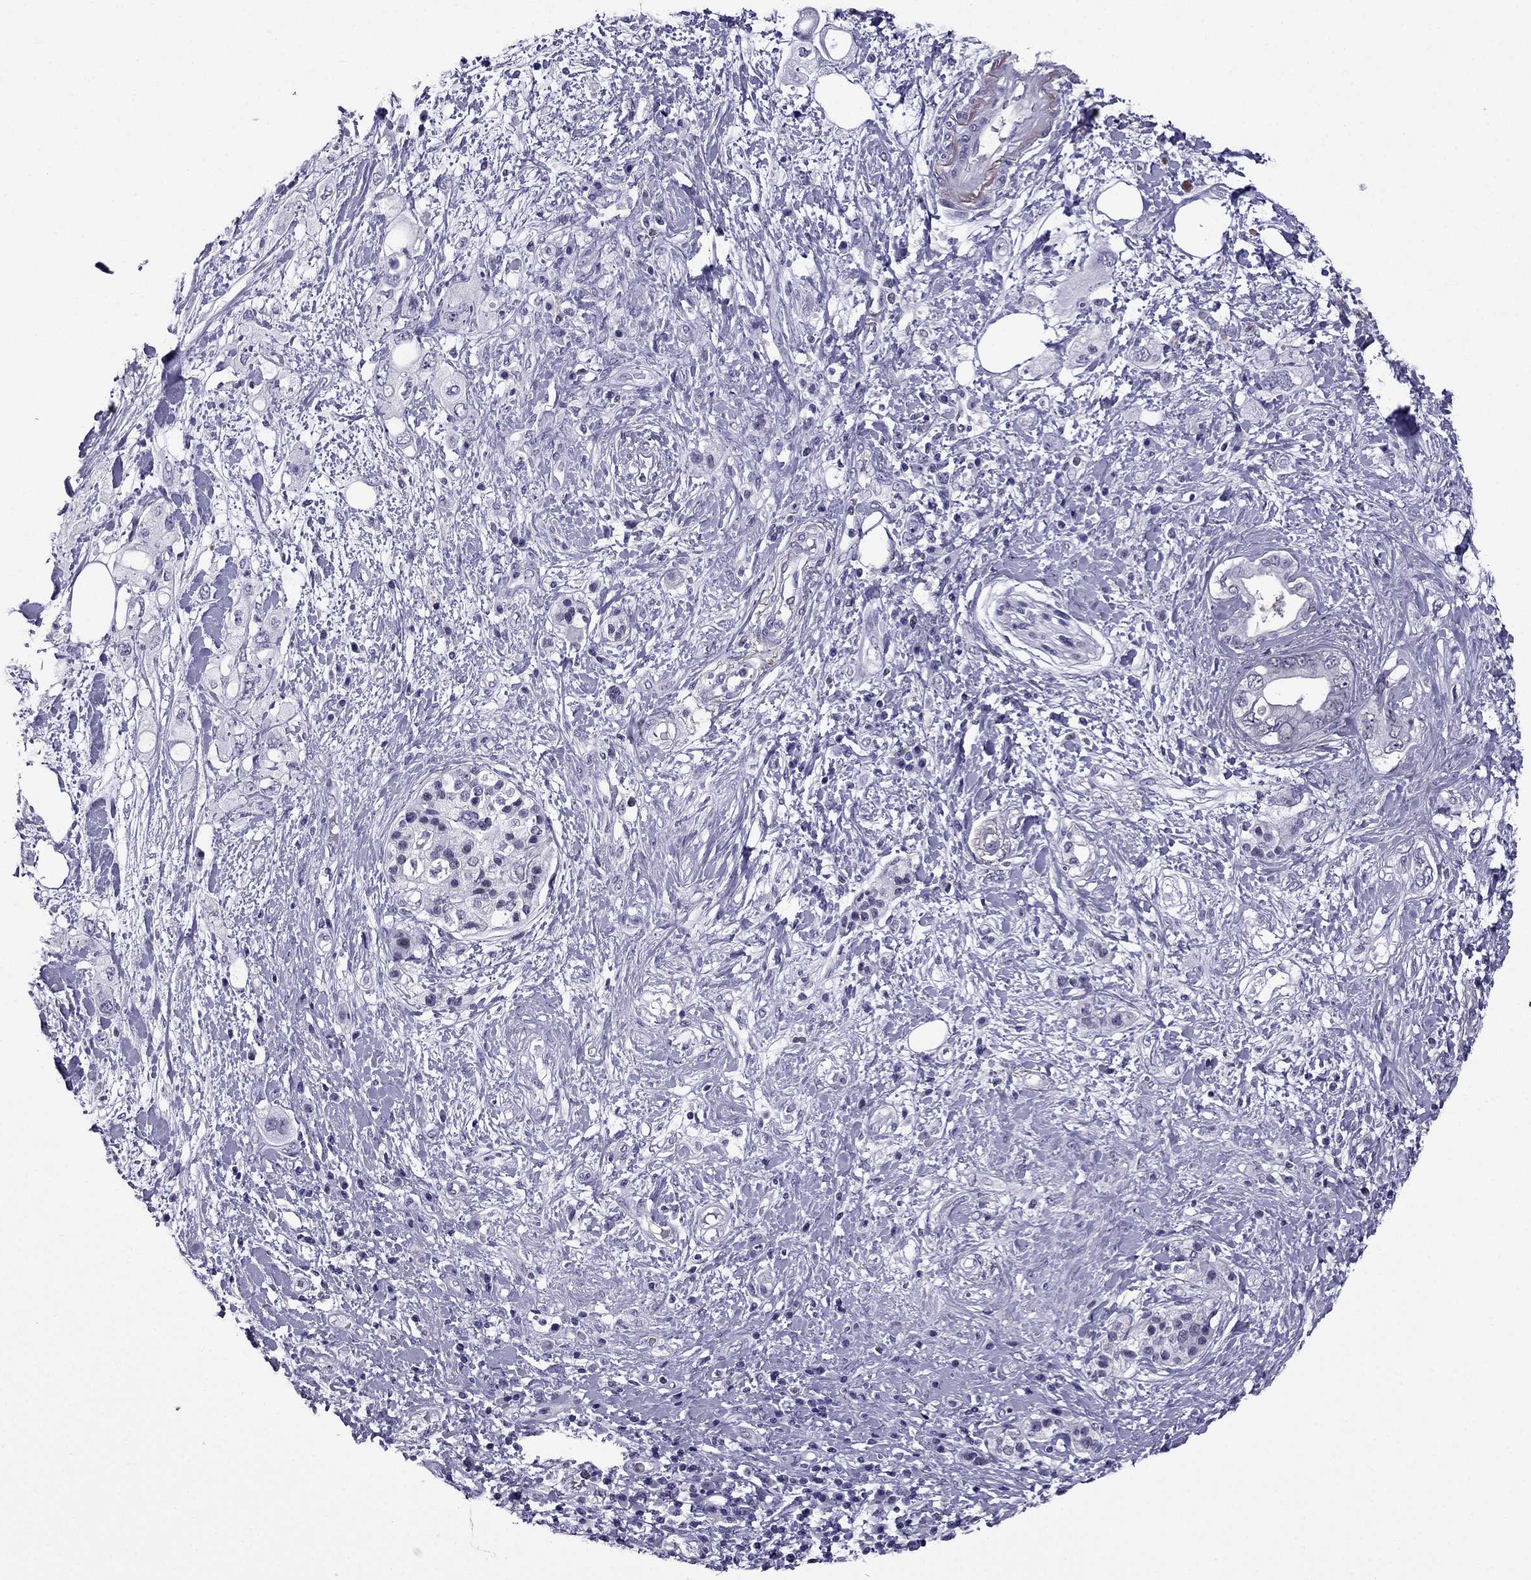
{"staining": {"intensity": "negative", "quantity": "none", "location": "none"}, "tissue": "pancreatic cancer", "cell_type": "Tumor cells", "image_type": "cancer", "snomed": [{"axis": "morphology", "description": "Adenocarcinoma, NOS"}, {"axis": "topography", "description": "Pancreas"}], "caption": "Immunohistochemical staining of adenocarcinoma (pancreatic) displays no significant expression in tumor cells.", "gene": "MYLK3", "patient": {"sex": "female", "age": 56}}